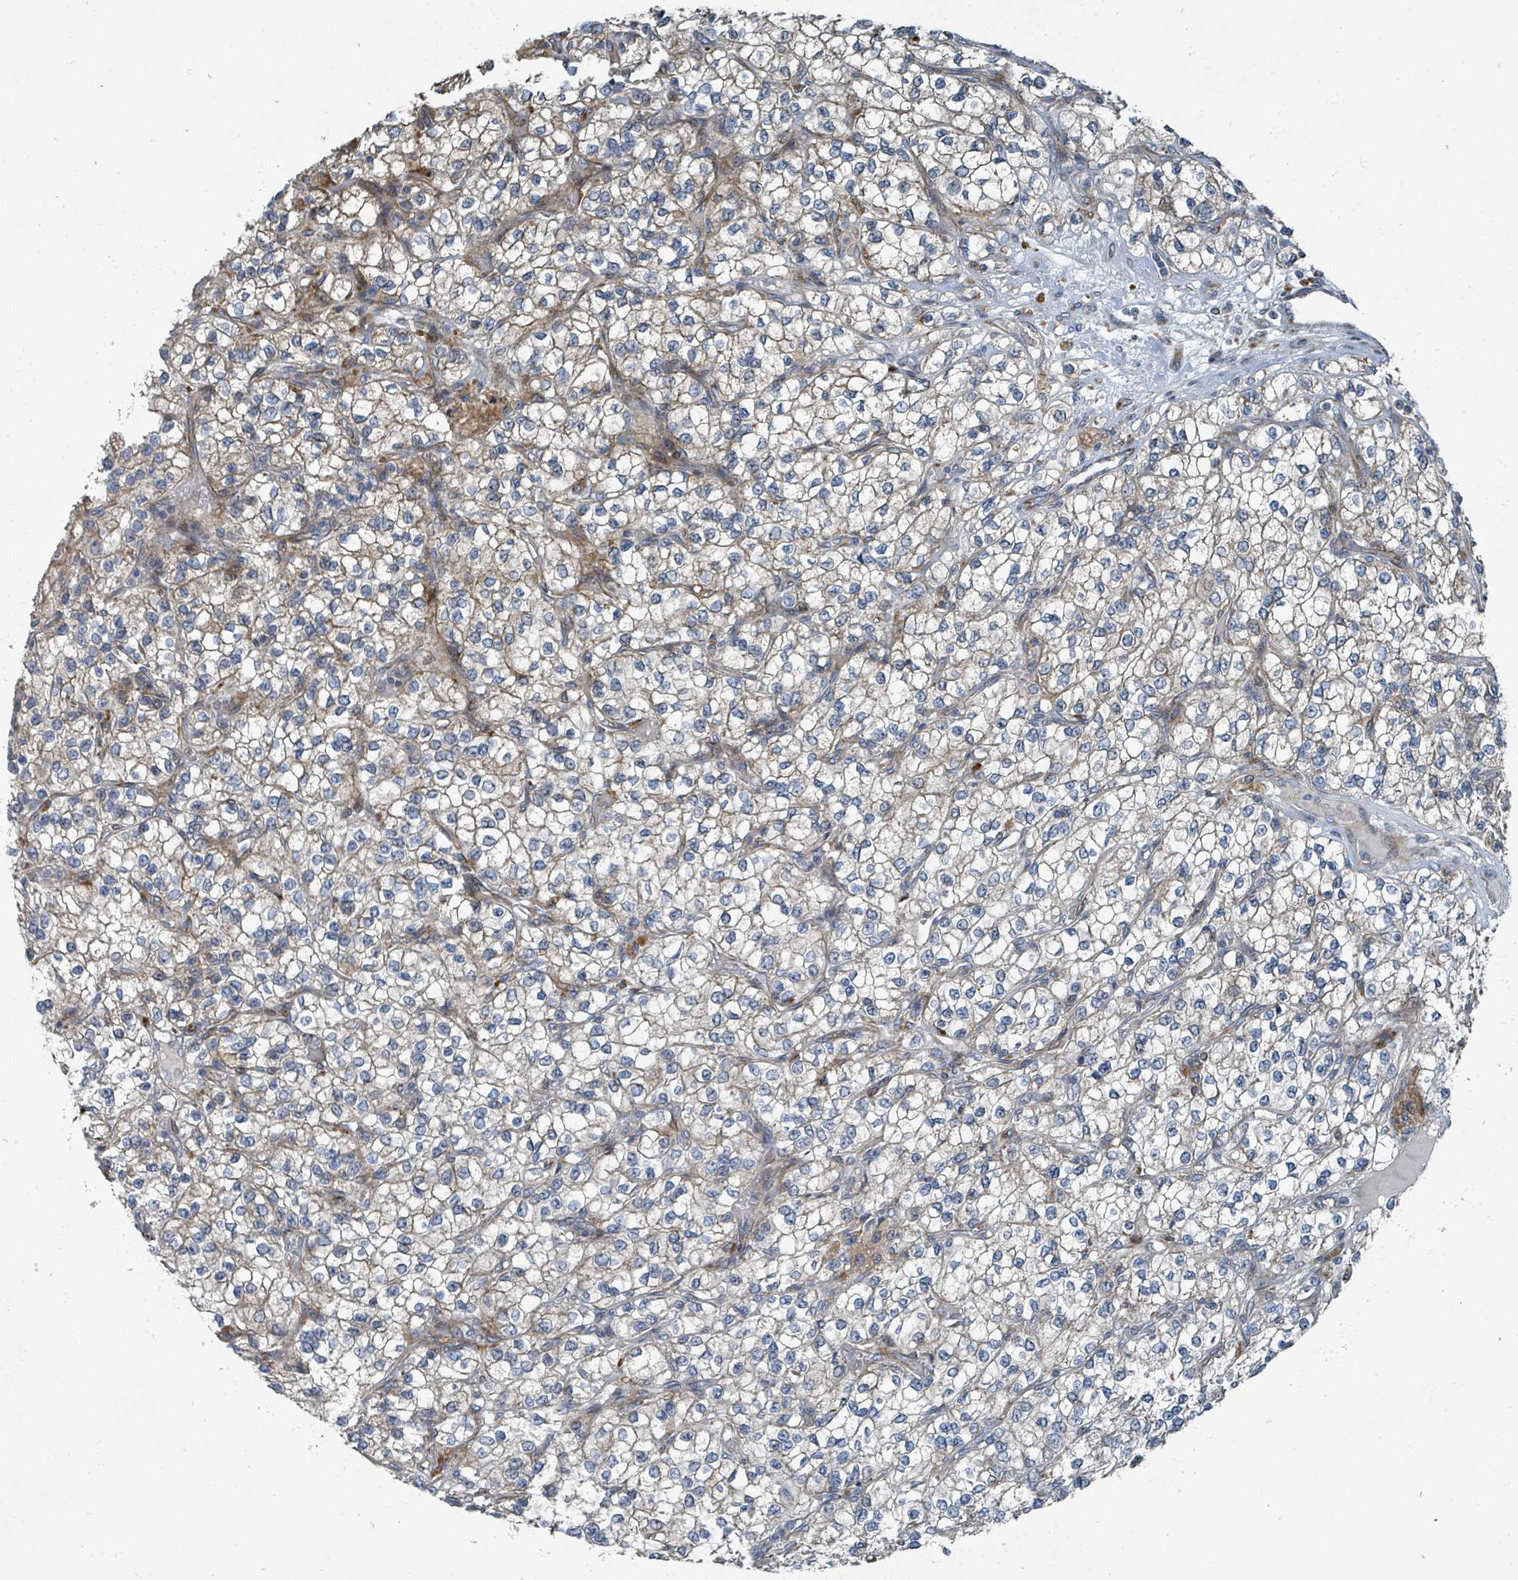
{"staining": {"intensity": "moderate", "quantity": "<25%", "location": "cytoplasmic/membranous"}, "tissue": "renal cancer", "cell_type": "Tumor cells", "image_type": "cancer", "snomed": [{"axis": "morphology", "description": "Adenocarcinoma, NOS"}, {"axis": "topography", "description": "Kidney"}], "caption": "A photomicrograph of human renal cancer (adenocarcinoma) stained for a protein reveals moderate cytoplasmic/membranous brown staining in tumor cells.", "gene": "DIPK2A", "patient": {"sex": "male", "age": 80}}